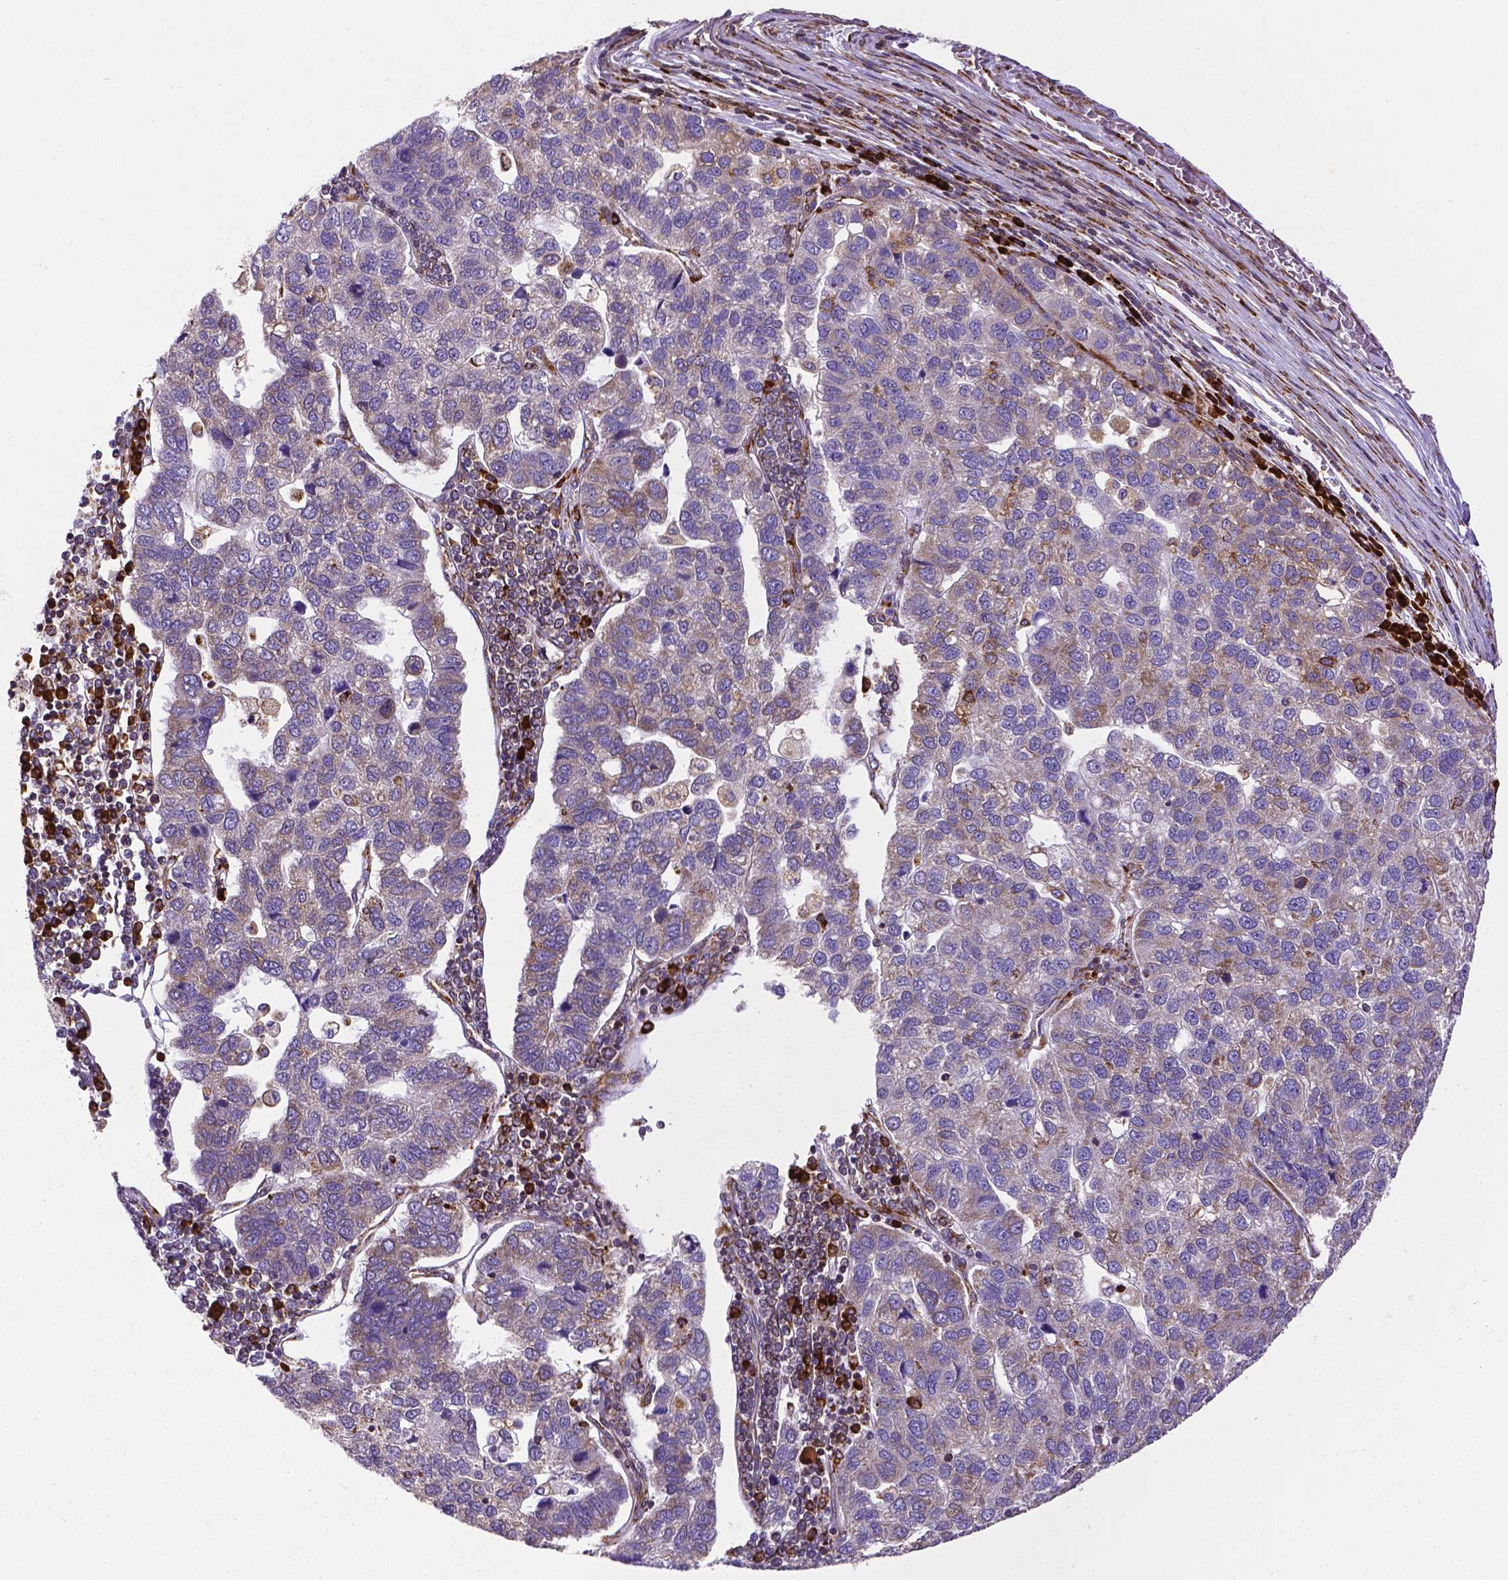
{"staining": {"intensity": "weak", "quantity": "<25%", "location": "cytoplasmic/membranous"}, "tissue": "pancreatic cancer", "cell_type": "Tumor cells", "image_type": "cancer", "snomed": [{"axis": "morphology", "description": "Adenocarcinoma, NOS"}, {"axis": "topography", "description": "Pancreas"}], "caption": "Immunohistochemical staining of human pancreatic cancer demonstrates no significant staining in tumor cells.", "gene": "MTDH", "patient": {"sex": "female", "age": 61}}